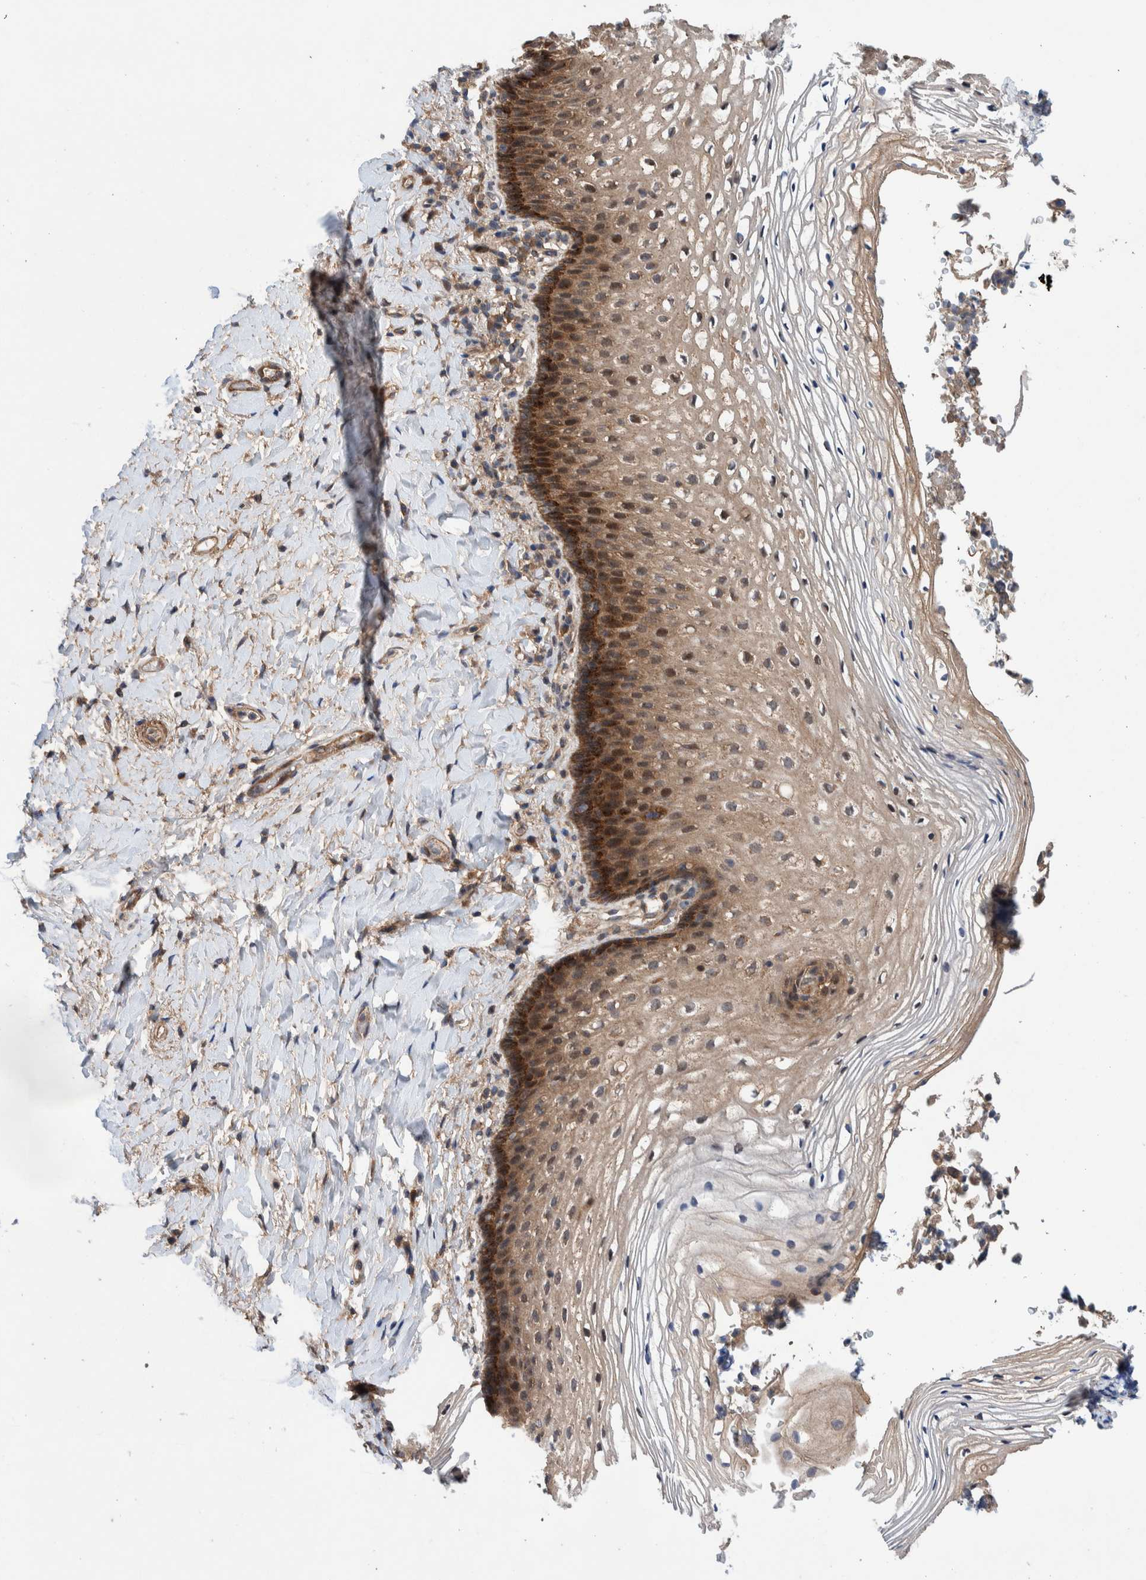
{"staining": {"intensity": "moderate", "quantity": ">75%", "location": "cytoplasmic/membranous"}, "tissue": "vagina", "cell_type": "Squamous epithelial cells", "image_type": "normal", "snomed": [{"axis": "morphology", "description": "Normal tissue, NOS"}, {"axis": "topography", "description": "Vagina"}], "caption": "Immunohistochemistry image of benign human vagina stained for a protein (brown), which demonstrates medium levels of moderate cytoplasmic/membranous expression in about >75% of squamous epithelial cells.", "gene": "PIK3R6", "patient": {"sex": "female", "age": 60}}